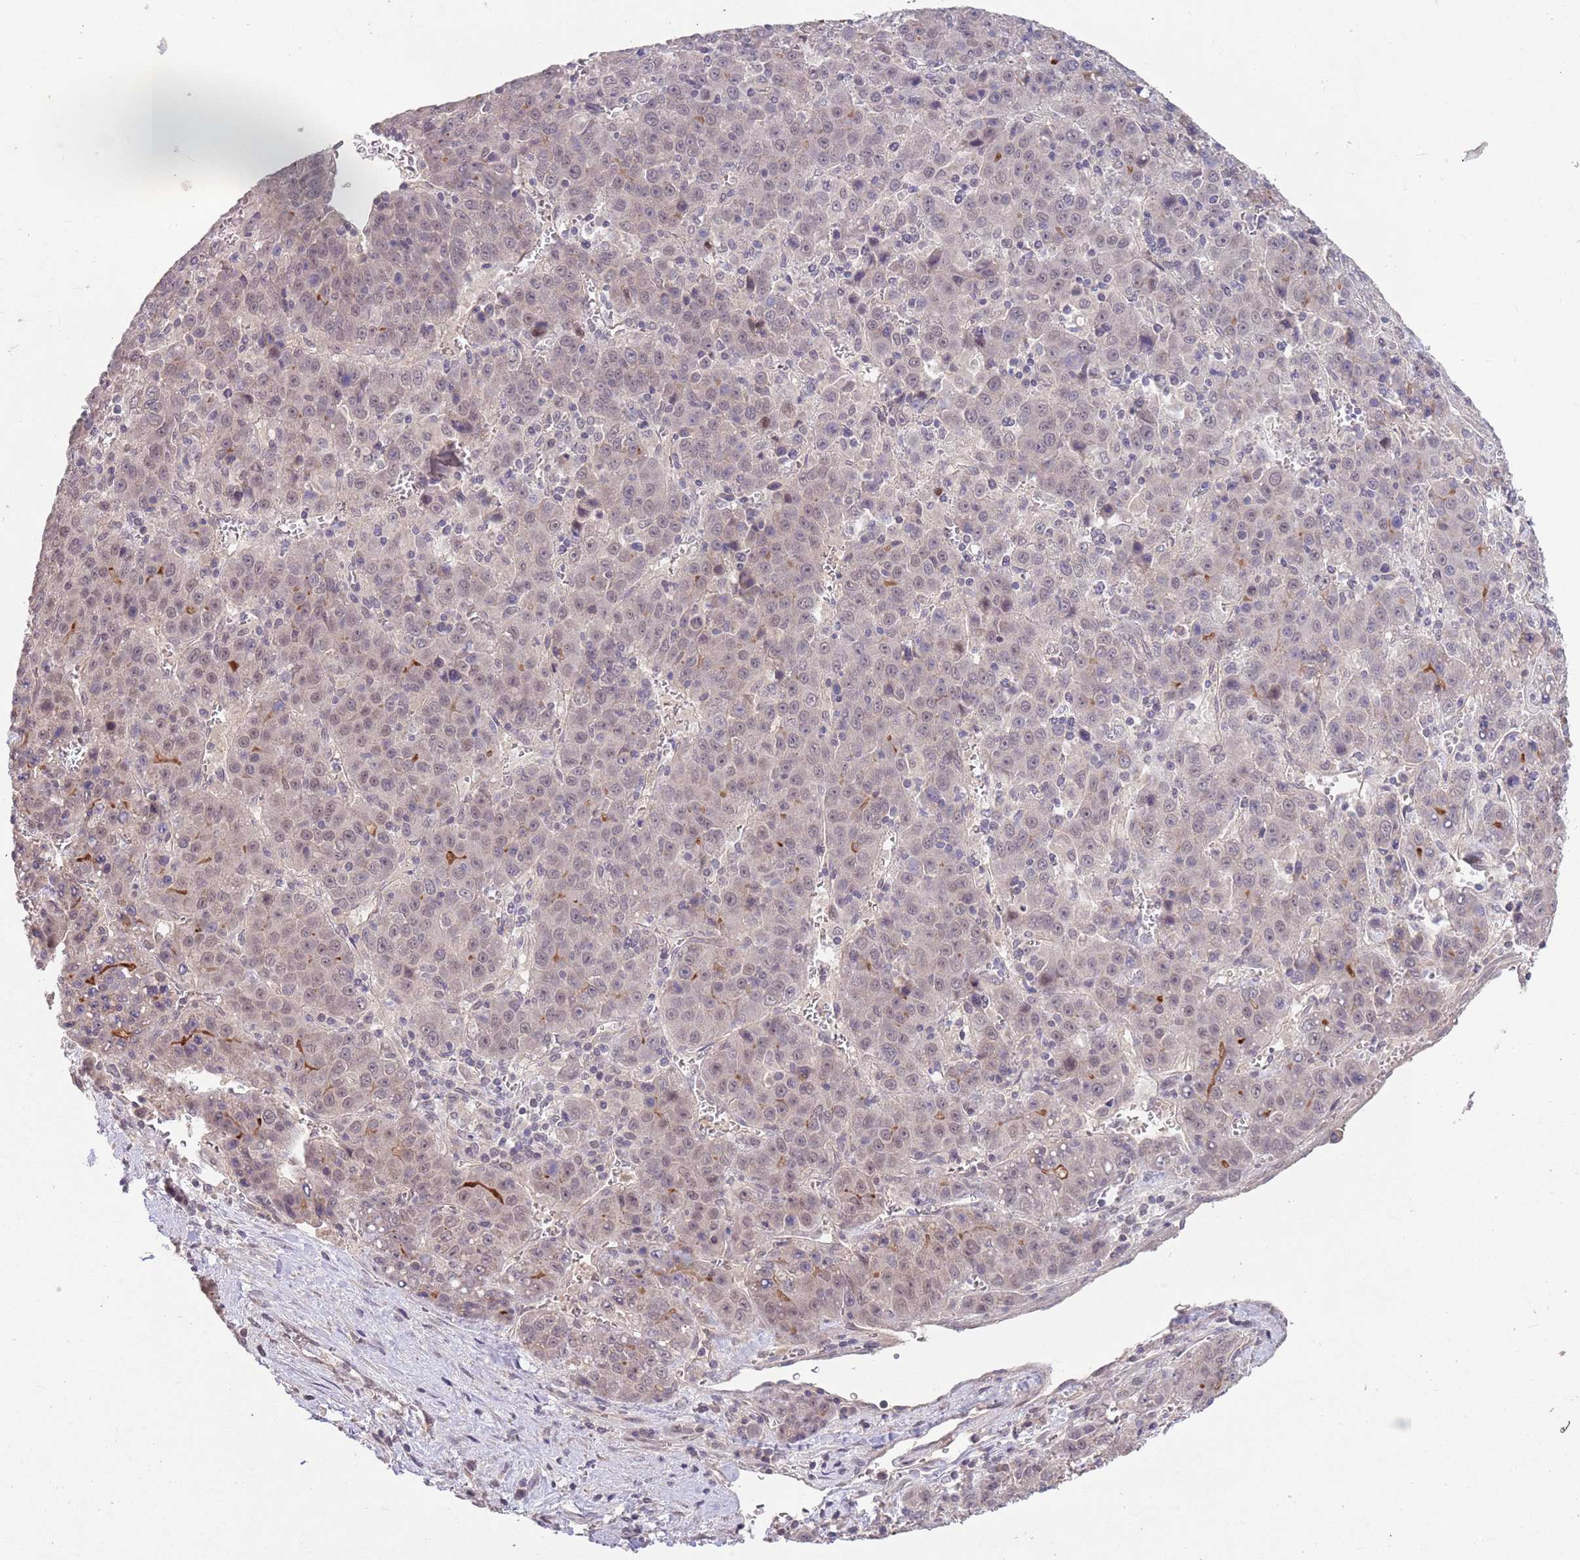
{"staining": {"intensity": "weak", "quantity": "<25%", "location": "cytoplasmic/membranous"}, "tissue": "liver cancer", "cell_type": "Tumor cells", "image_type": "cancer", "snomed": [{"axis": "morphology", "description": "Carcinoma, Hepatocellular, NOS"}, {"axis": "topography", "description": "Liver"}], "caption": "Tumor cells are negative for brown protein staining in liver hepatocellular carcinoma. (DAB IHC, high magnification).", "gene": "MEI1", "patient": {"sex": "female", "age": 53}}